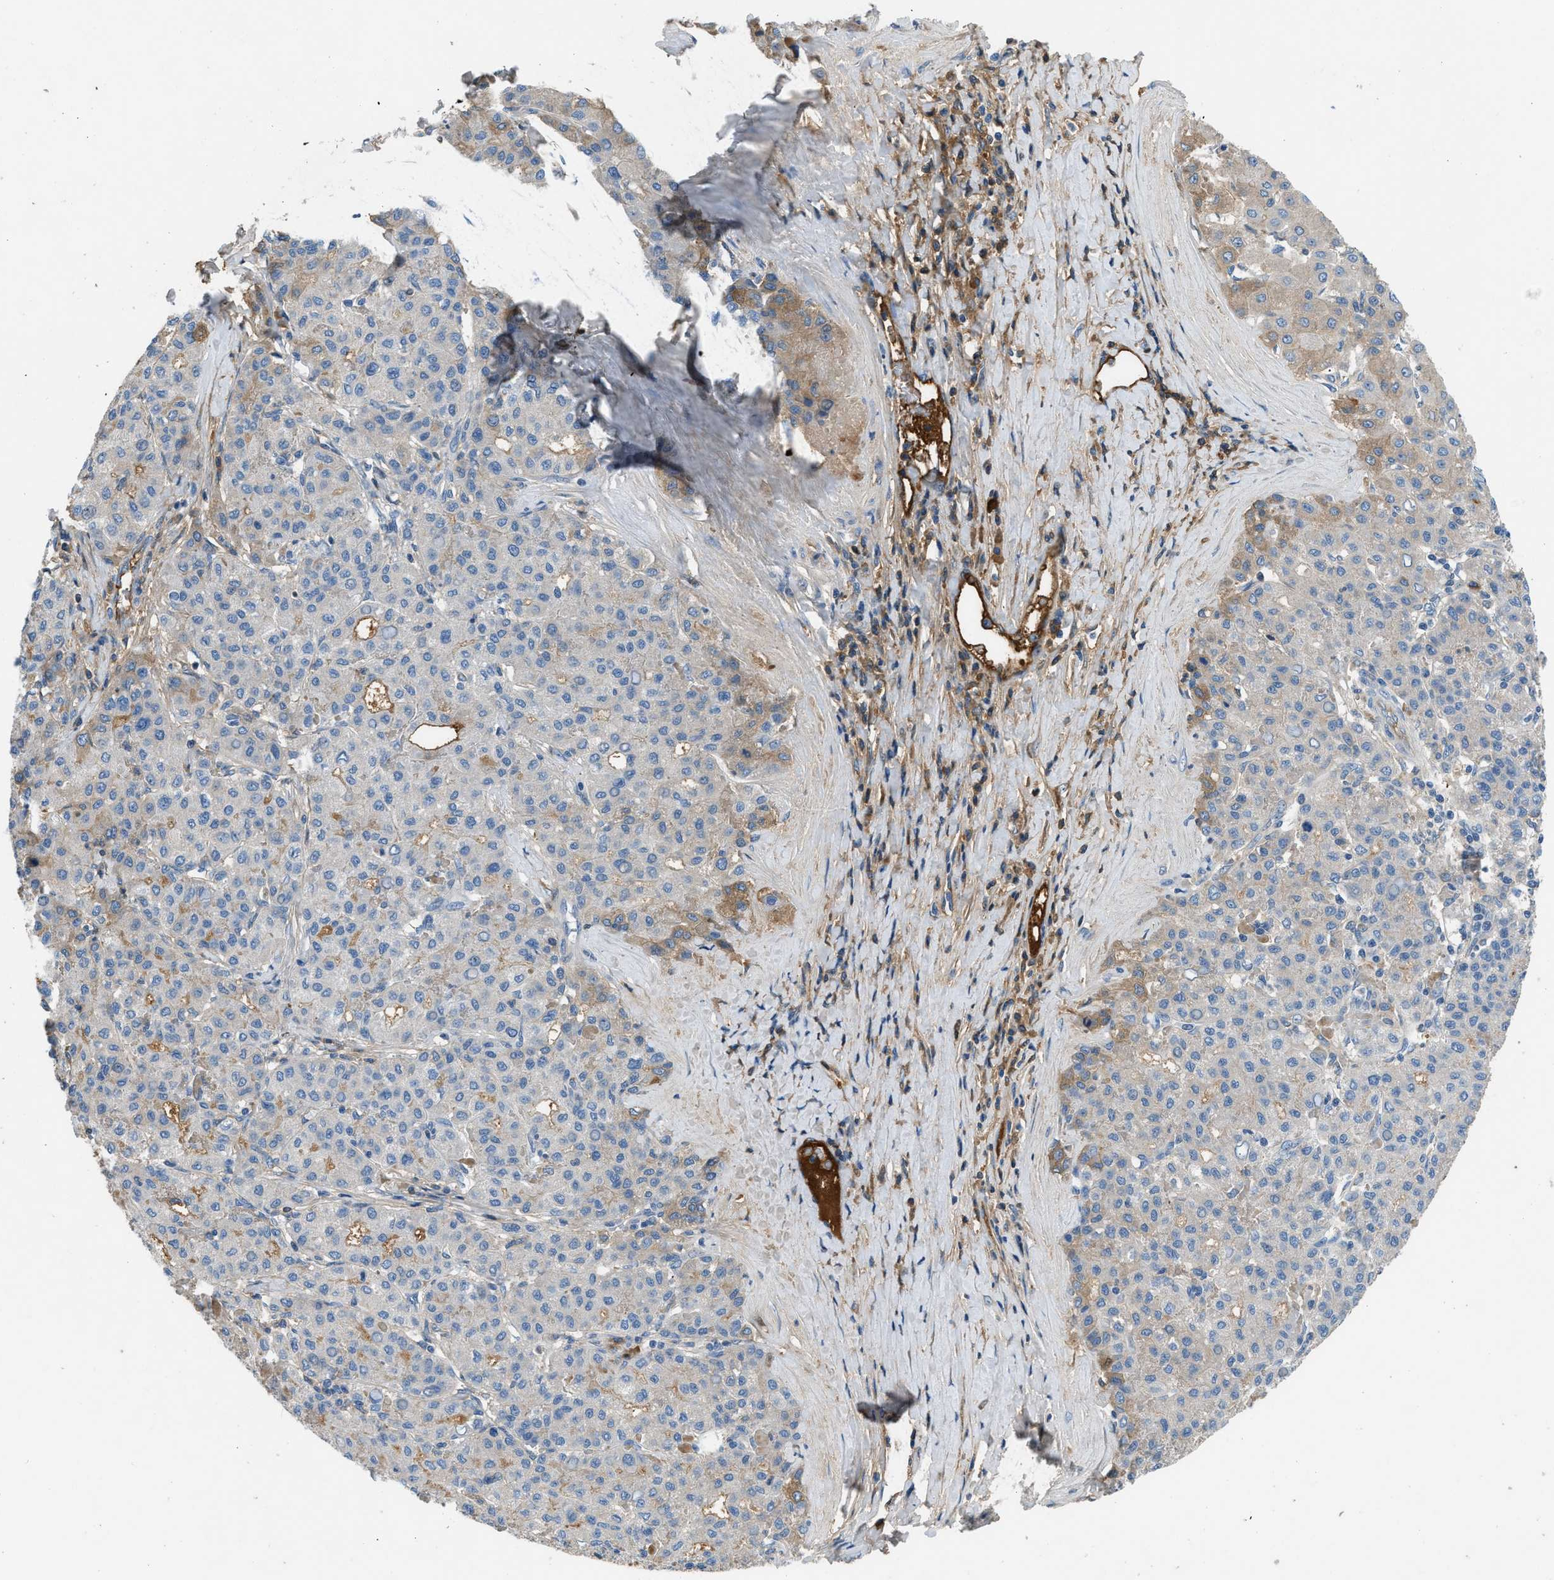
{"staining": {"intensity": "moderate", "quantity": "<25%", "location": "cytoplasmic/membranous"}, "tissue": "liver cancer", "cell_type": "Tumor cells", "image_type": "cancer", "snomed": [{"axis": "morphology", "description": "Carcinoma, Hepatocellular, NOS"}, {"axis": "topography", "description": "Liver"}], "caption": "Moderate cytoplasmic/membranous staining is appreciated in about <25% of tumor cells in liver cancer (hepatocellular carcinoma). (DAB IHC, brown staining for protein, blue staining for nuclei).", "gene": "STC1", "patient": {"sex": "male", "age": 65}}